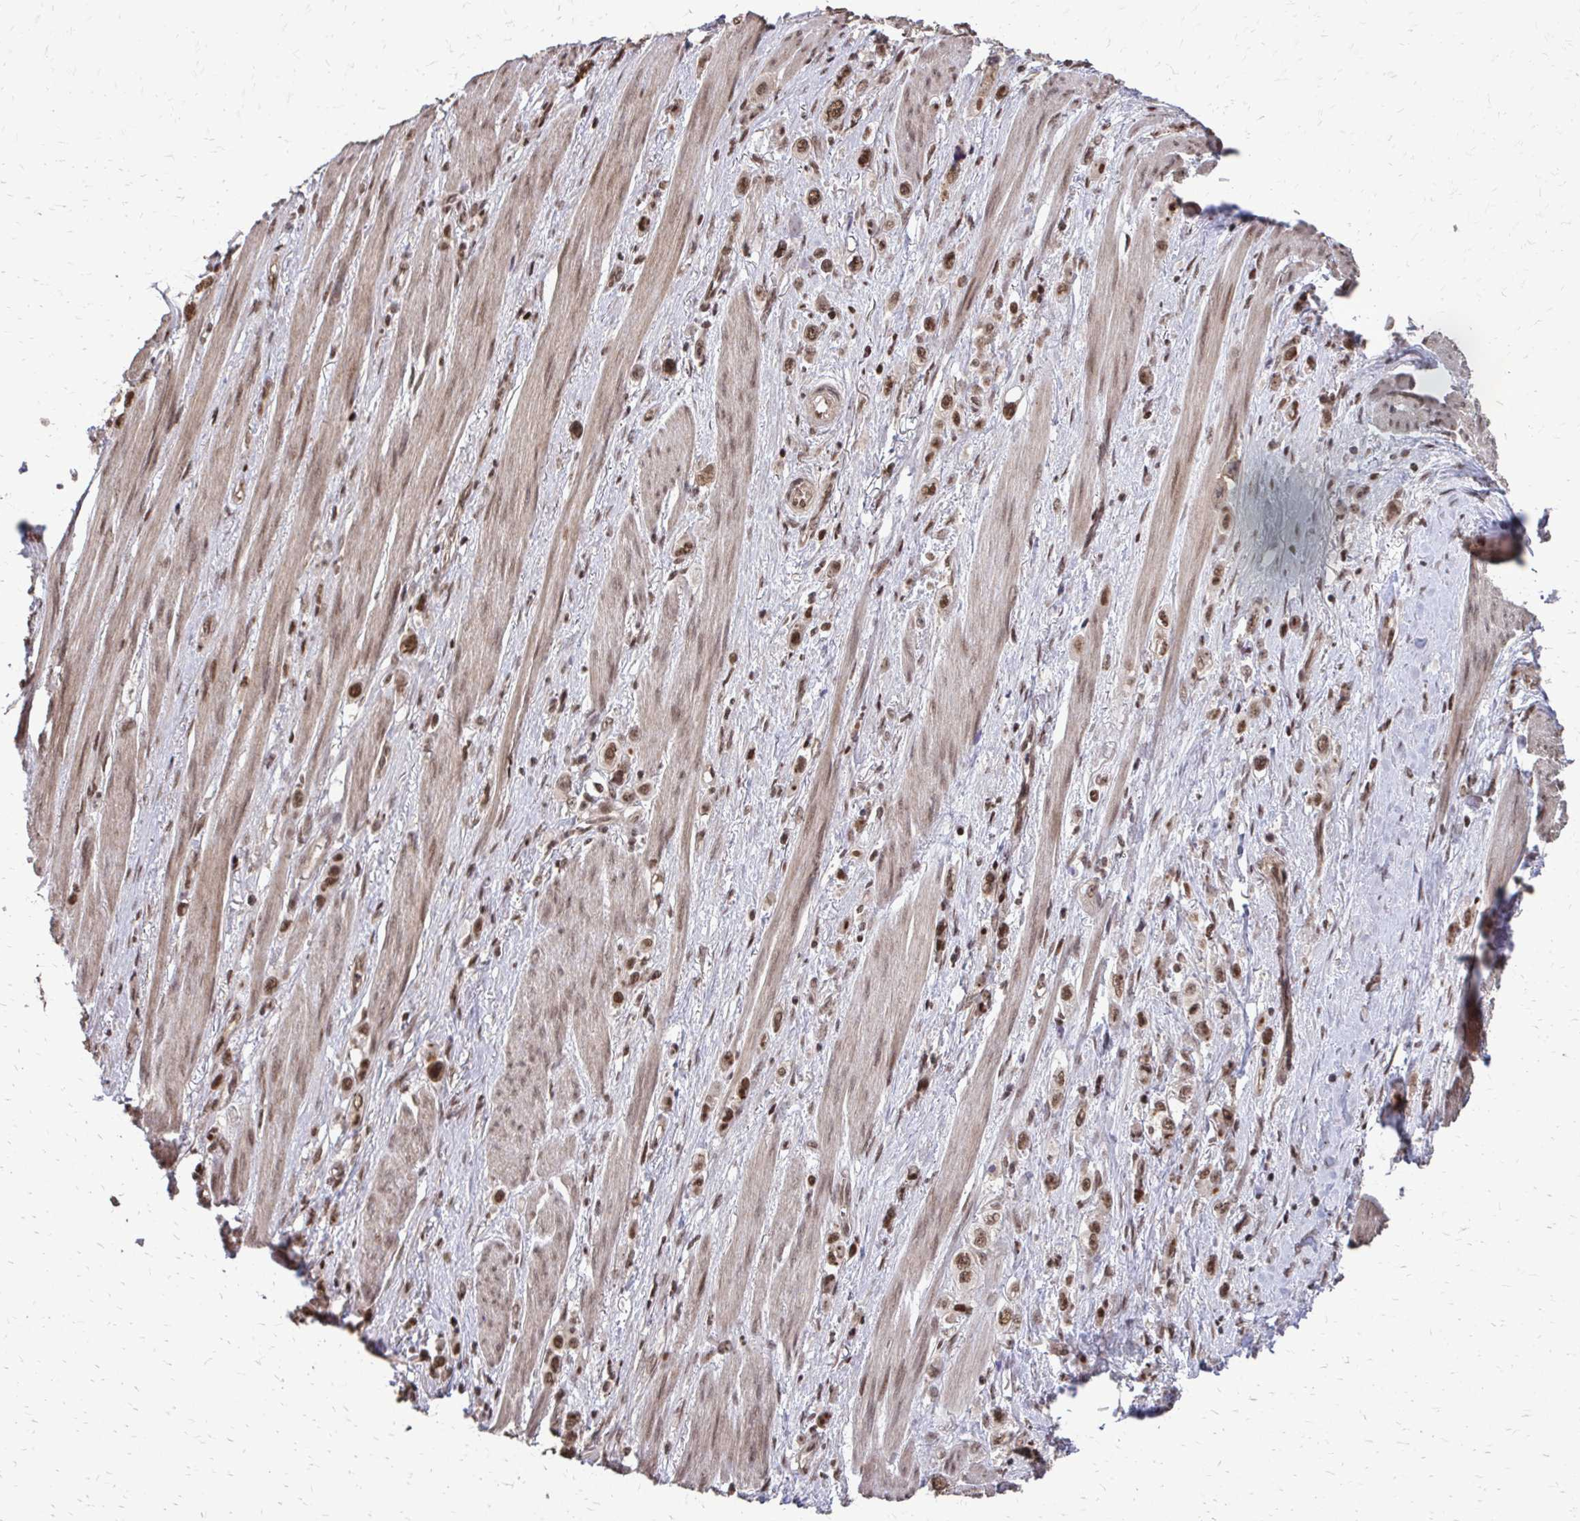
{"staining": {"intensity": "moderate", "quantity": ">75%", "location": "nuclear"}, "tissue": "stomach cancer", "cell_type": "Tumor cells", "image_type": "cancer", "snomed": [{"axis": "morphology", "description": "Adenocarcinoma, NOS"}, {"axis": "topography", "description": "Stomach, upper"}], "caption": "Approximately >75% of tumor cells in stomach cancer (adenocarcinoma) reveal moderate nuclear protein positivity as visualized by brown immunohistochemical staining.", "gene": "SS18", "patient": {"sex": "male", "age": 75}}